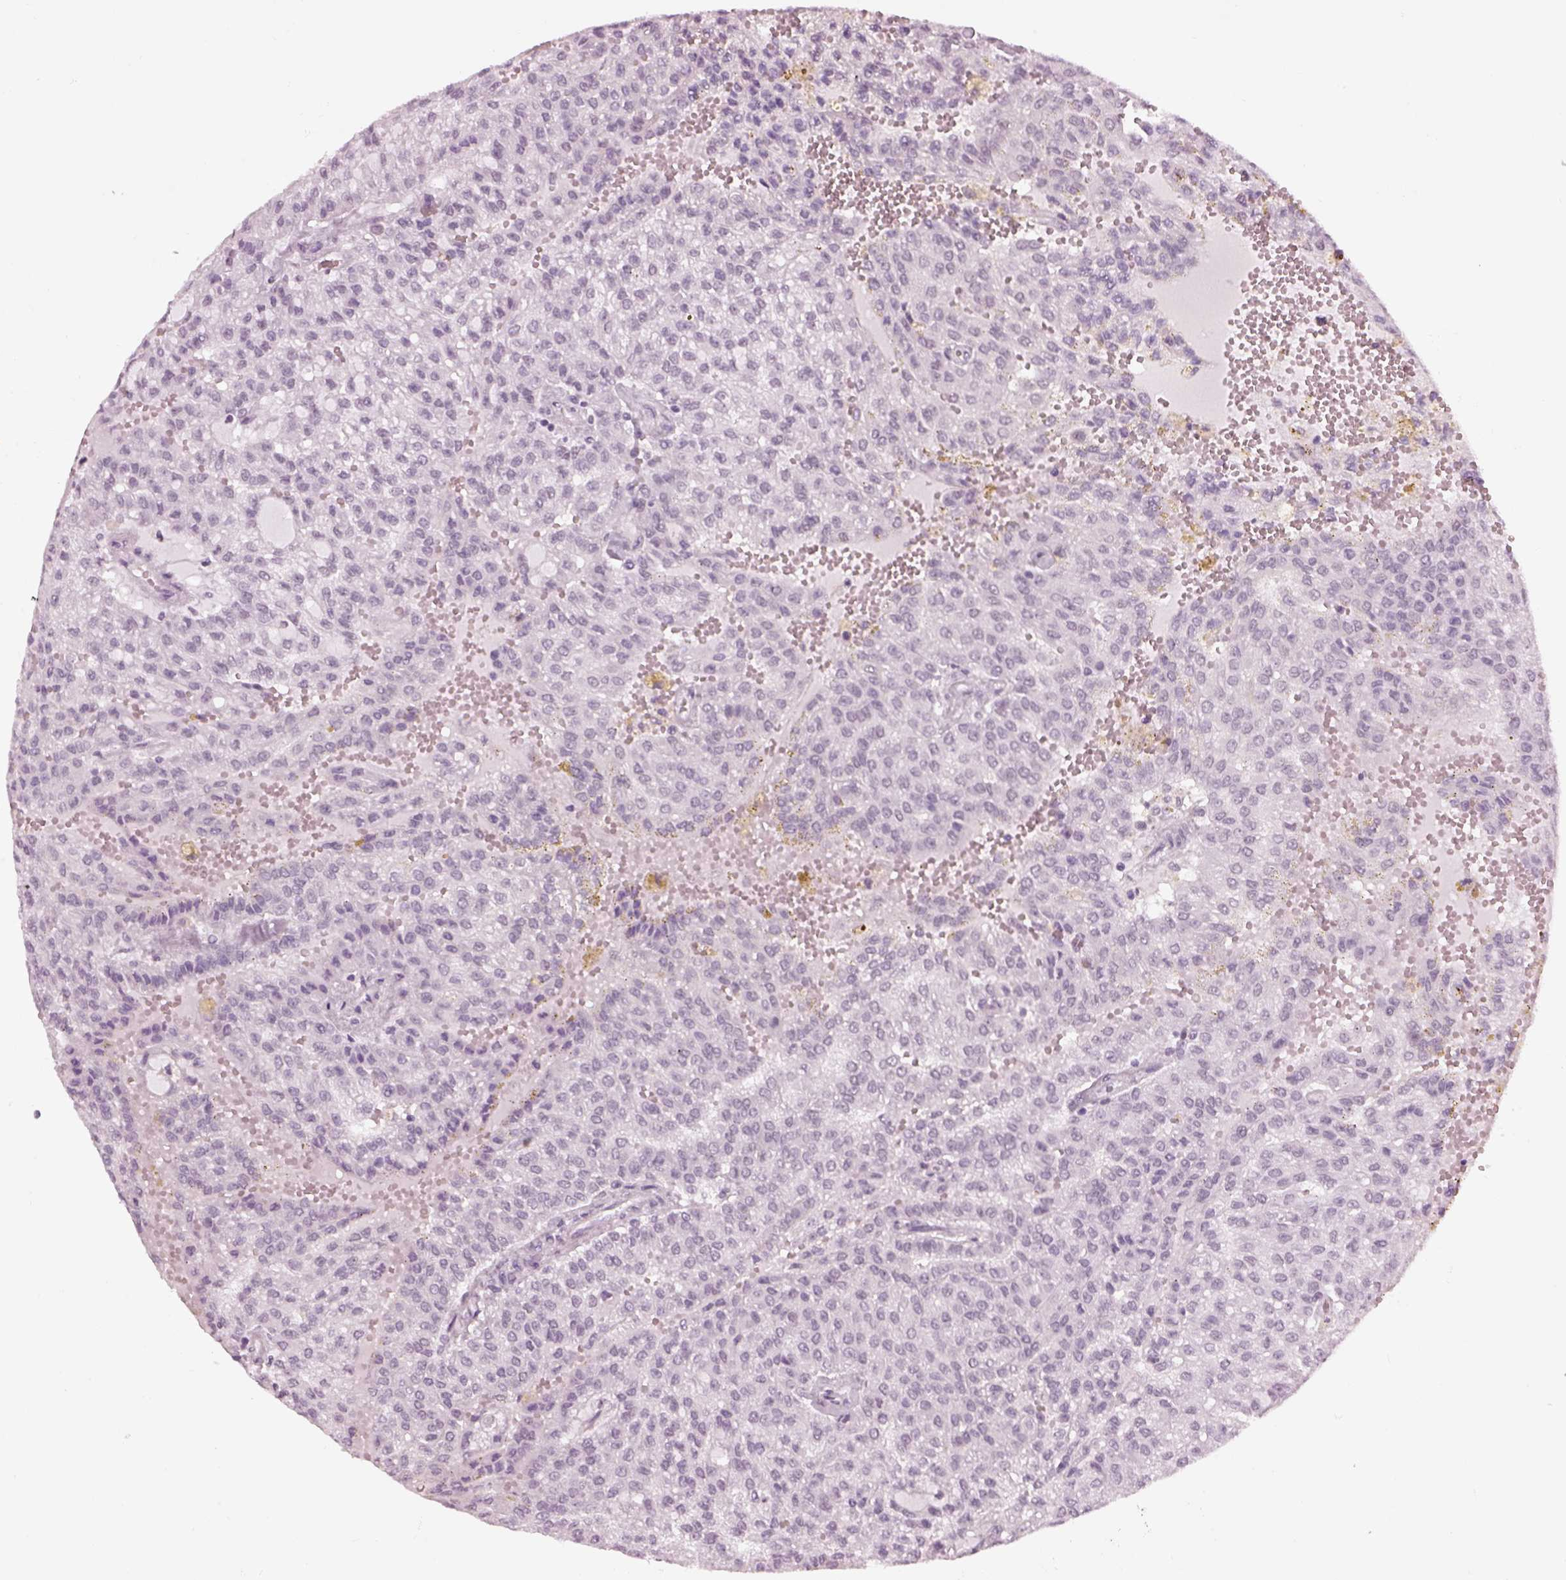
{"staining": {"intensity": "negative", "quantity": "none", "location": "none"}, "tissue": "renal cancer", "cell_type": "Tumor cells", "image_type": "cancer", "snomed": [{"axis": "morphology", "description": "Adenocarcinoma, NOS"}, {"axis": "topography", "description": "Kidney"}], "caption": "Renal adenocarcinoma was stained to show a protein in brown. There is no significant positivity in tumor cells.", "gene": "KCNG2", "patient": {"sex": "male", "age": 63}}